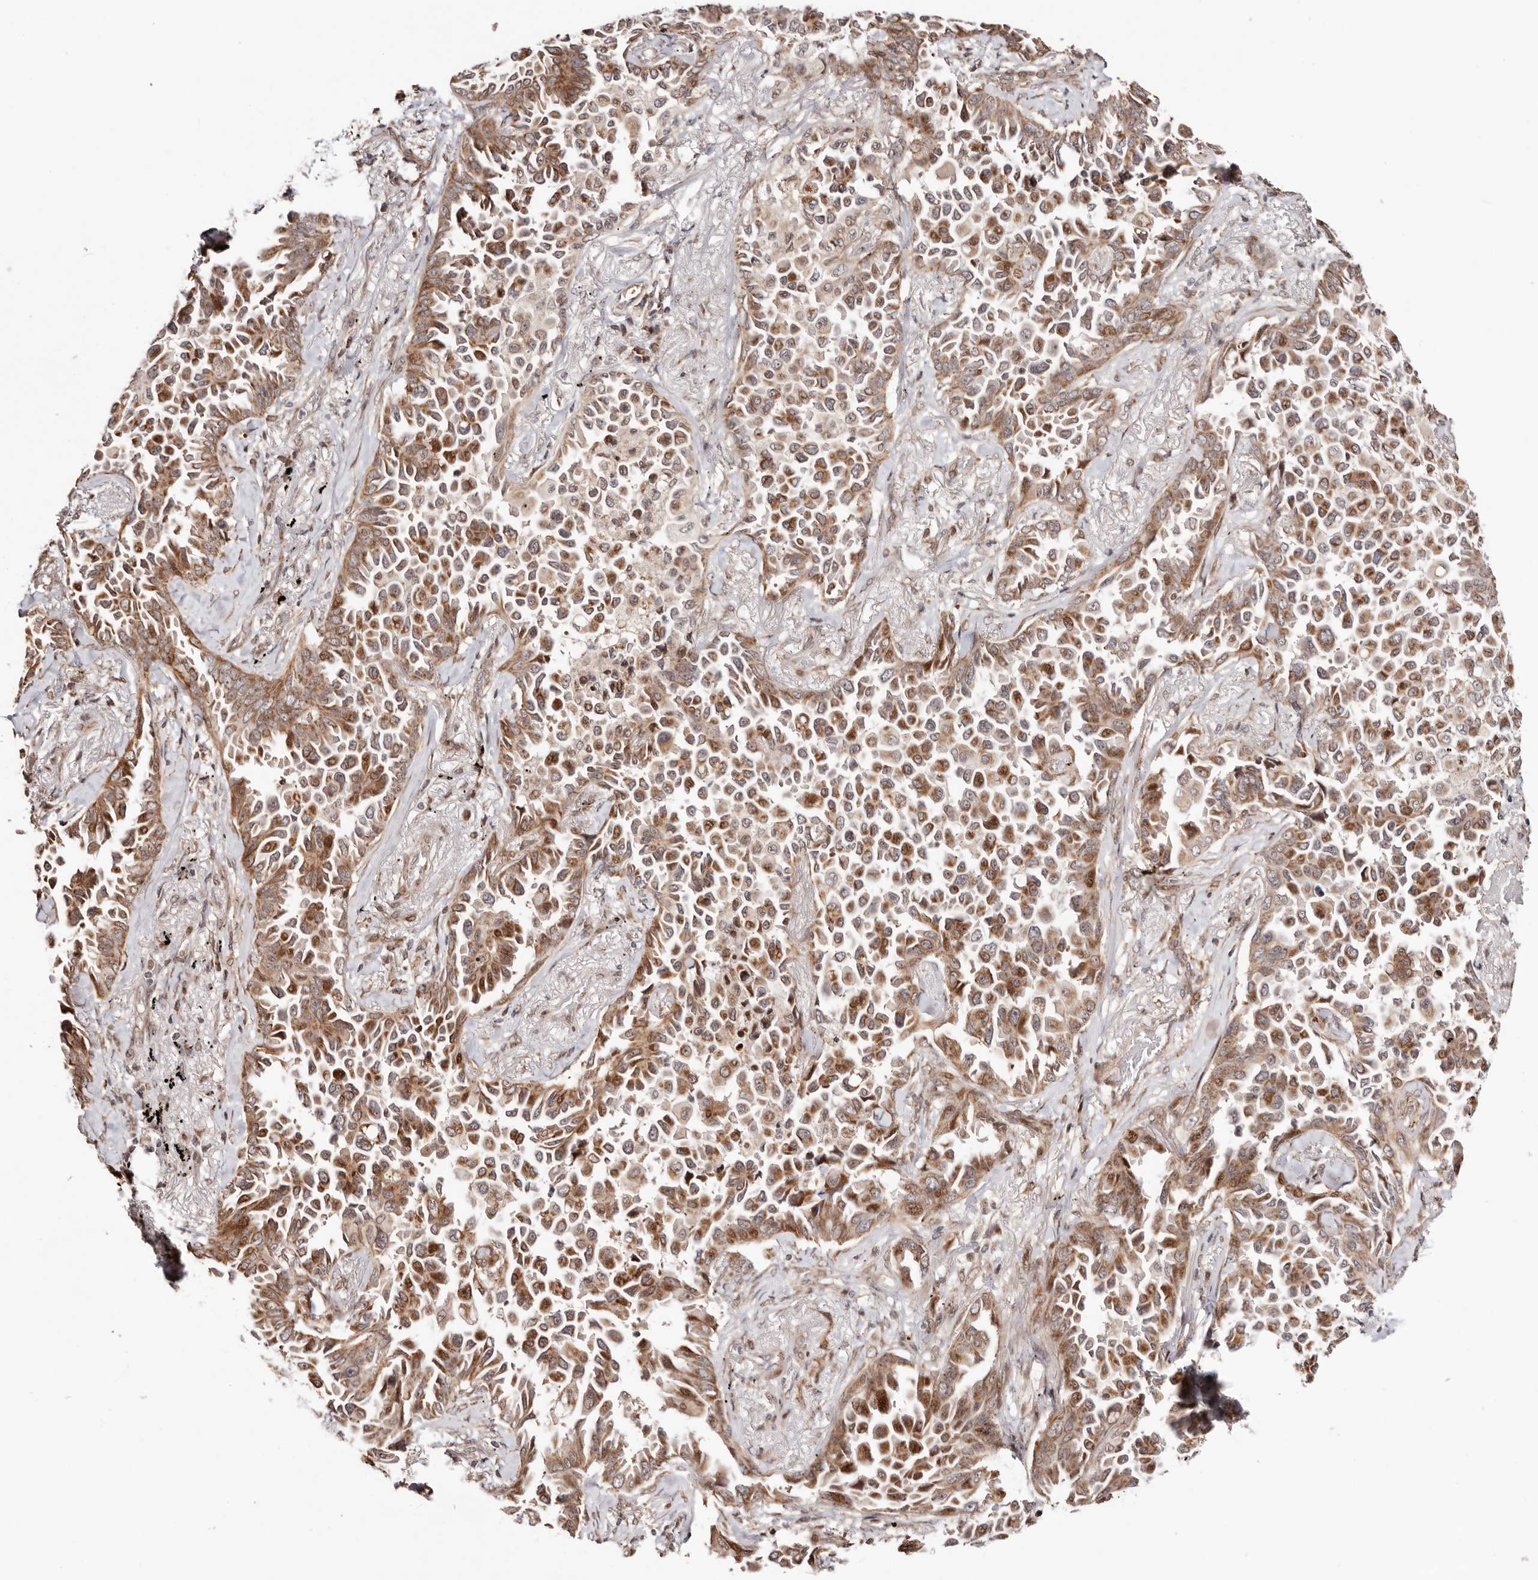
{"staining": {"intensity": "moderate", "quantity": ">75%", "location": "cytoplasmic/membranous"}, "tissue": "lung cancer", "cell_type": "Tumor cells", "image_type": "cancer", "snomed": [{"axis": "morphology", "description": "Adenocarcinoma, NOS"}, {"axis": "topography", "description": "Lung"}], "caption": "Tumor cells show moderate cytoplasmic/membranous expression in about >75% of cells in lung cancer.", "gene": "HIVEP3", "patient": {"sex": "female", "age": 67}}